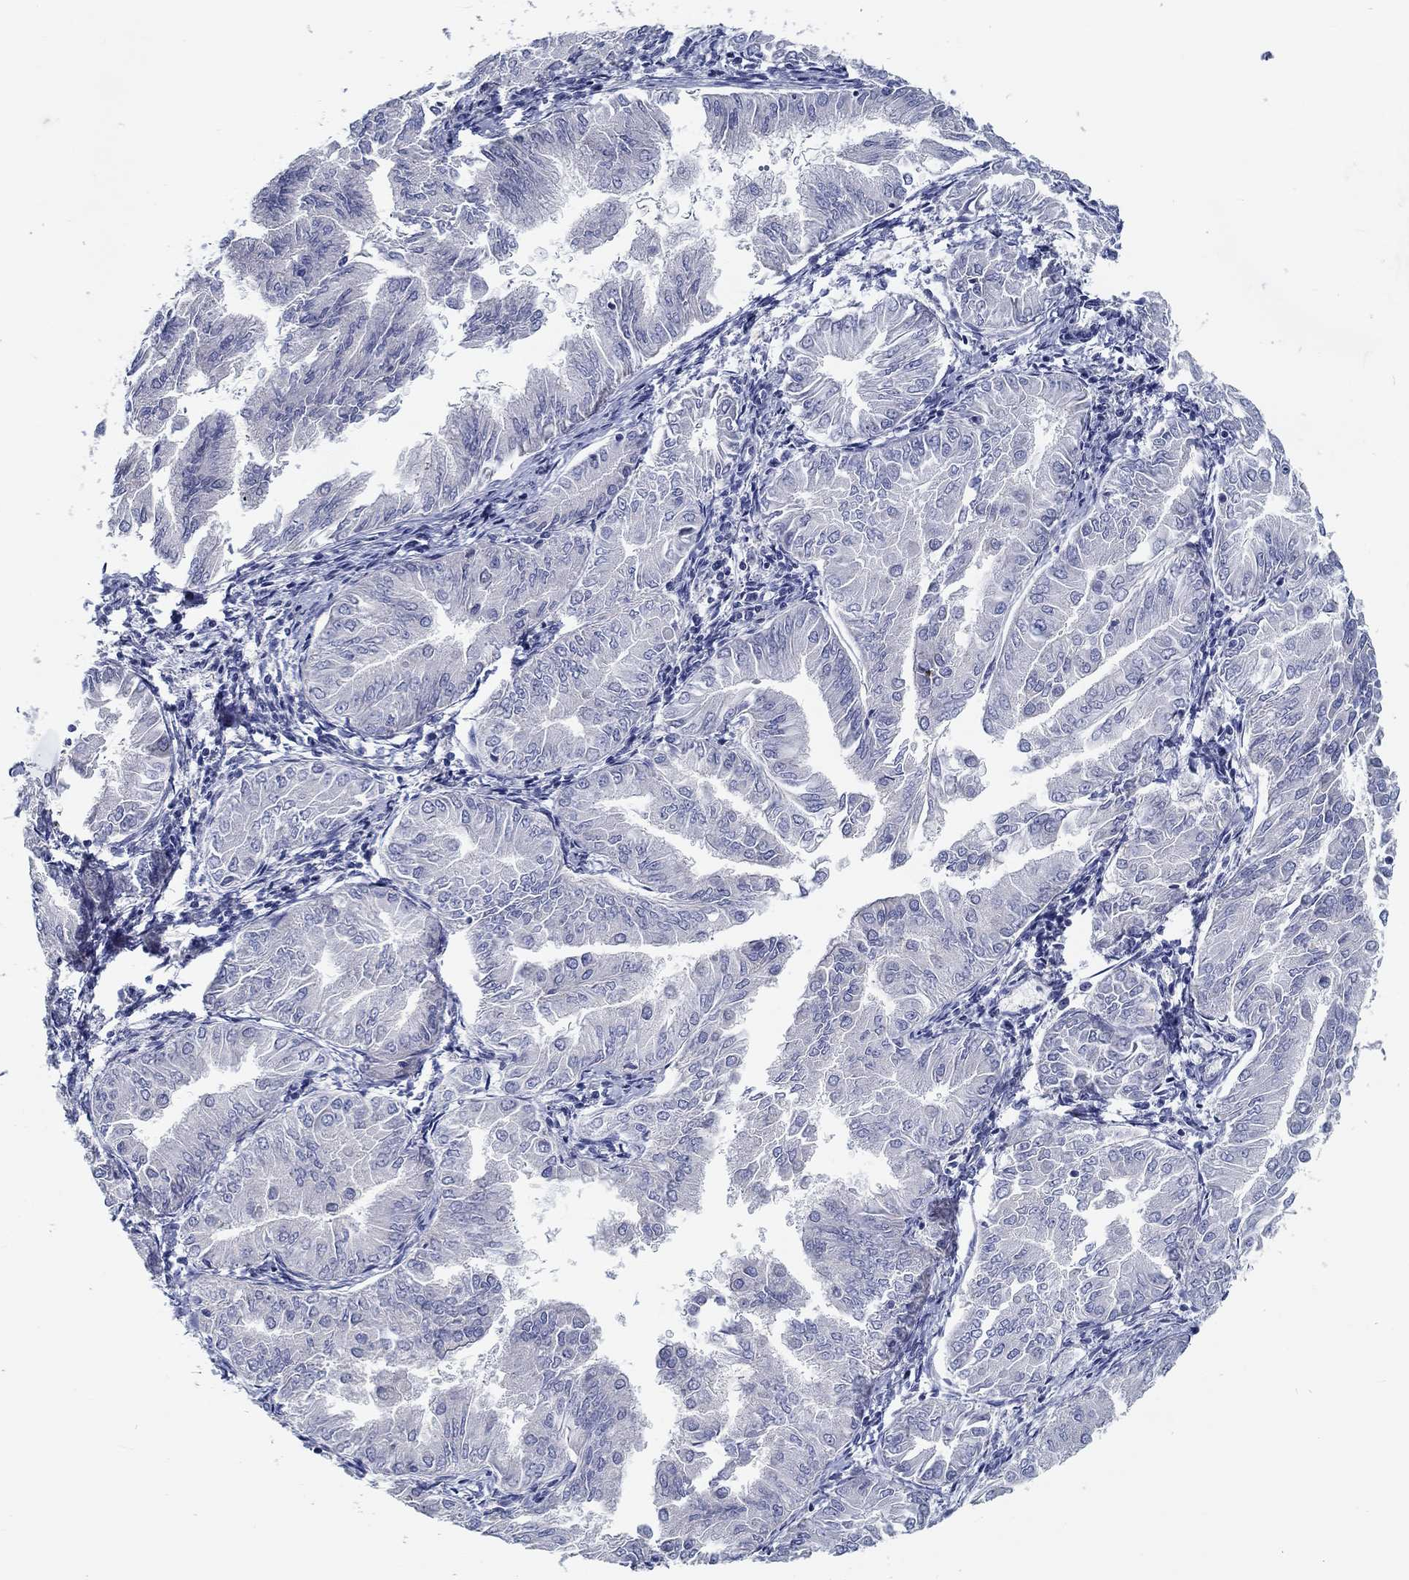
{"staining": {"intensity": "negative", "quantity": "none", "location": "none"}, "tissue": "endometrial cancer", "cell_type": "Tumor cells", "image_type": "cancer", "snomed": [{"axis": "morphology", "description": "Adenocarcinoma, NOS"}, {"axis": "topography", "description": "Endometrium"}], "caption": "High power microscopy micrograph of an IHC histopathology image of endometrial cancer (adenocarcinoma), revealing no significant staining in tumor cells.", "gene": "MYBPC1", "patient": {"sex": "female", "age": 53}}